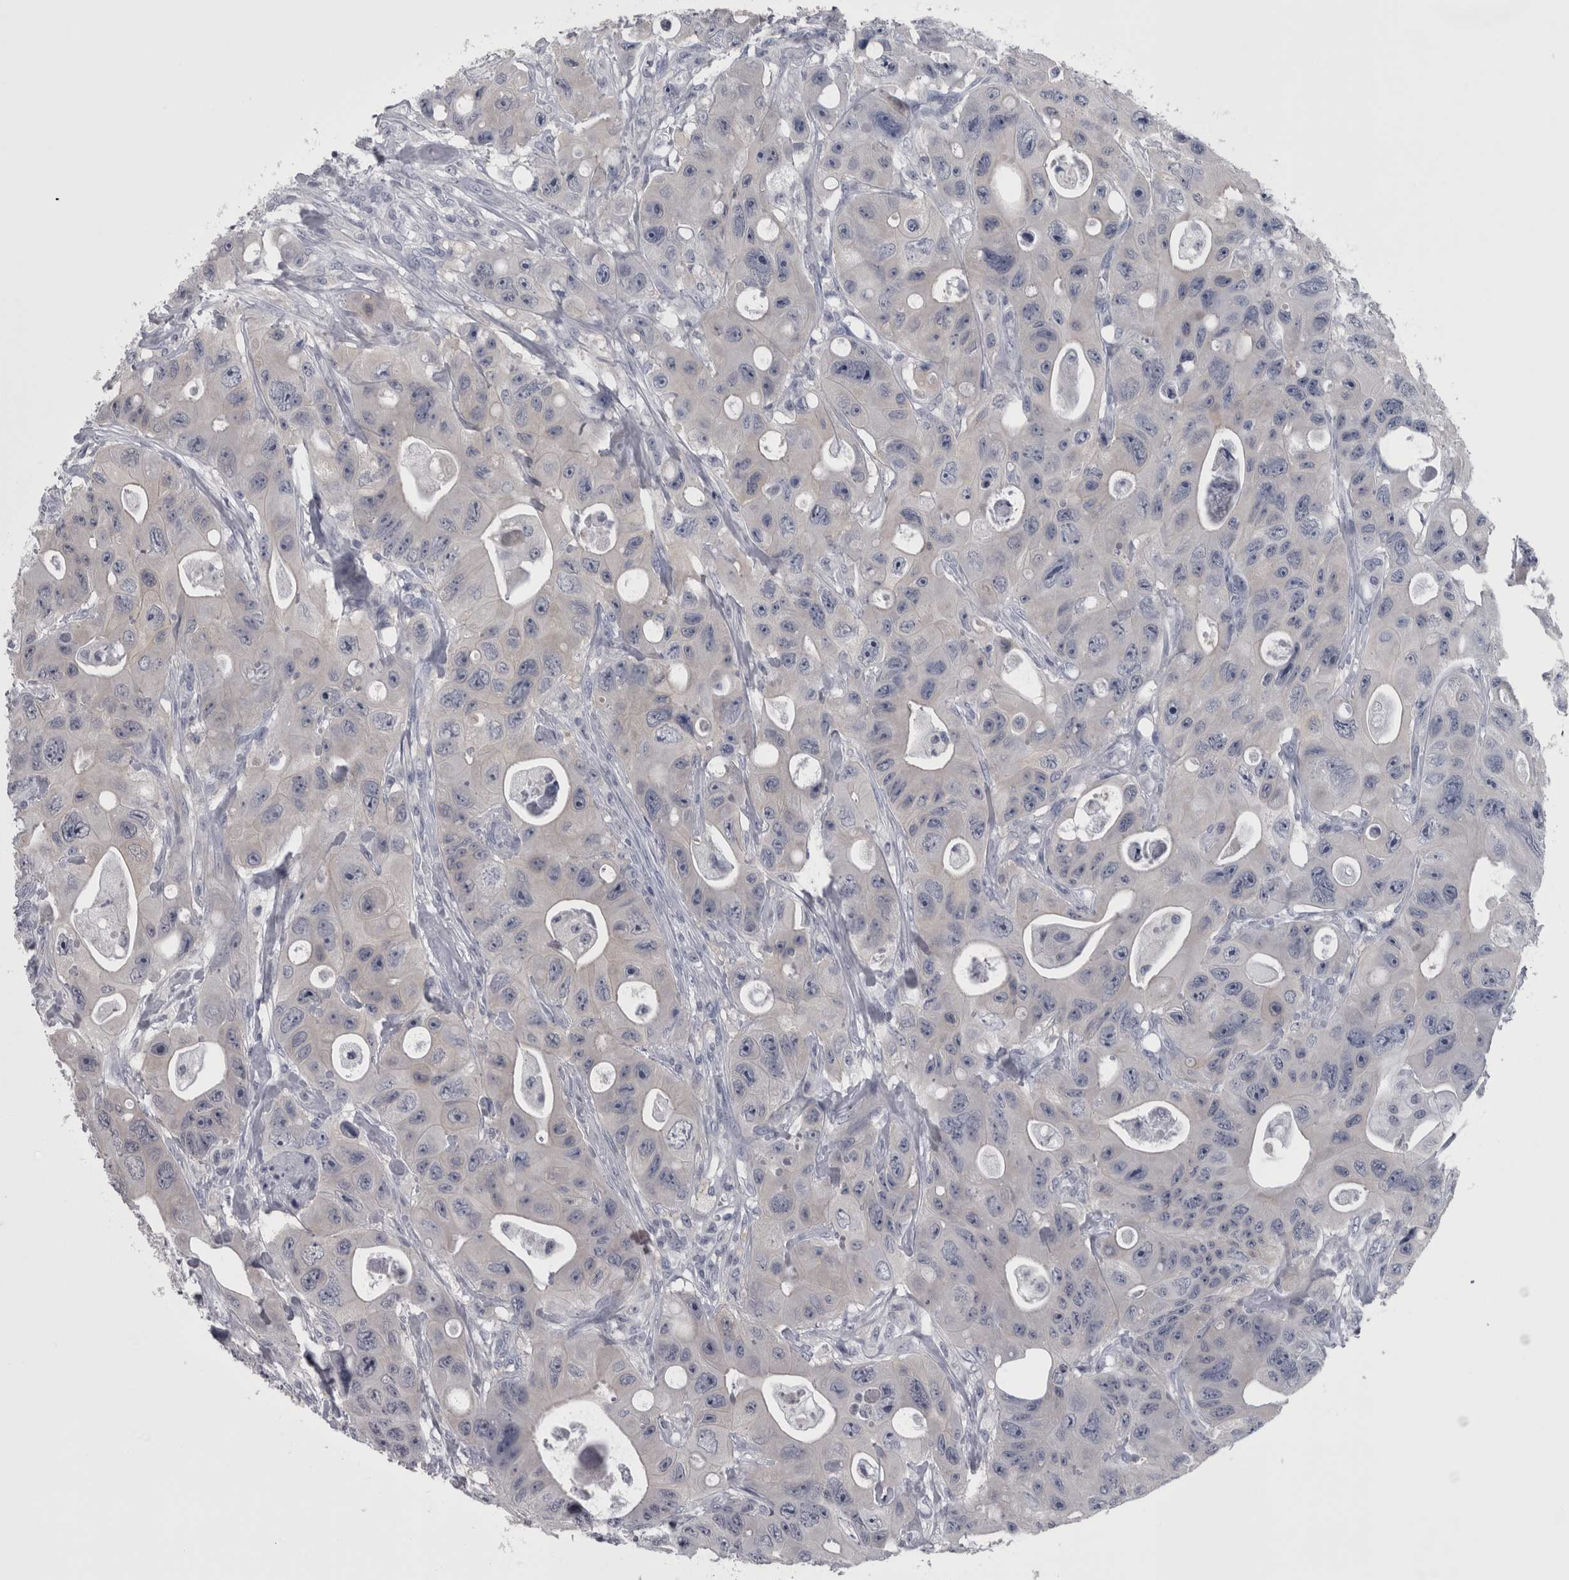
{"staining": {"intensity": "weak", "quantity": "25%-75%", "location": "cytoplasmic/membranous"}, "tissue": "colorectal cancer", "cell_type": "Tumor cells", "image_type": "cancer", "snomed": [{"axis": "morphology", "description": "Adenocarcinoma, NOS"}, {"axis": "topography", "description": "Colon"}], "caption": "About 25%-75% of tumor cells in human adenocarcinoma (colorectal) show weak cytoplasmic/membranous protein positivity as visualized by brown immunohistochemical staining.", "gene": "APRT", "patient": {"sex": "female", "age": 46}}